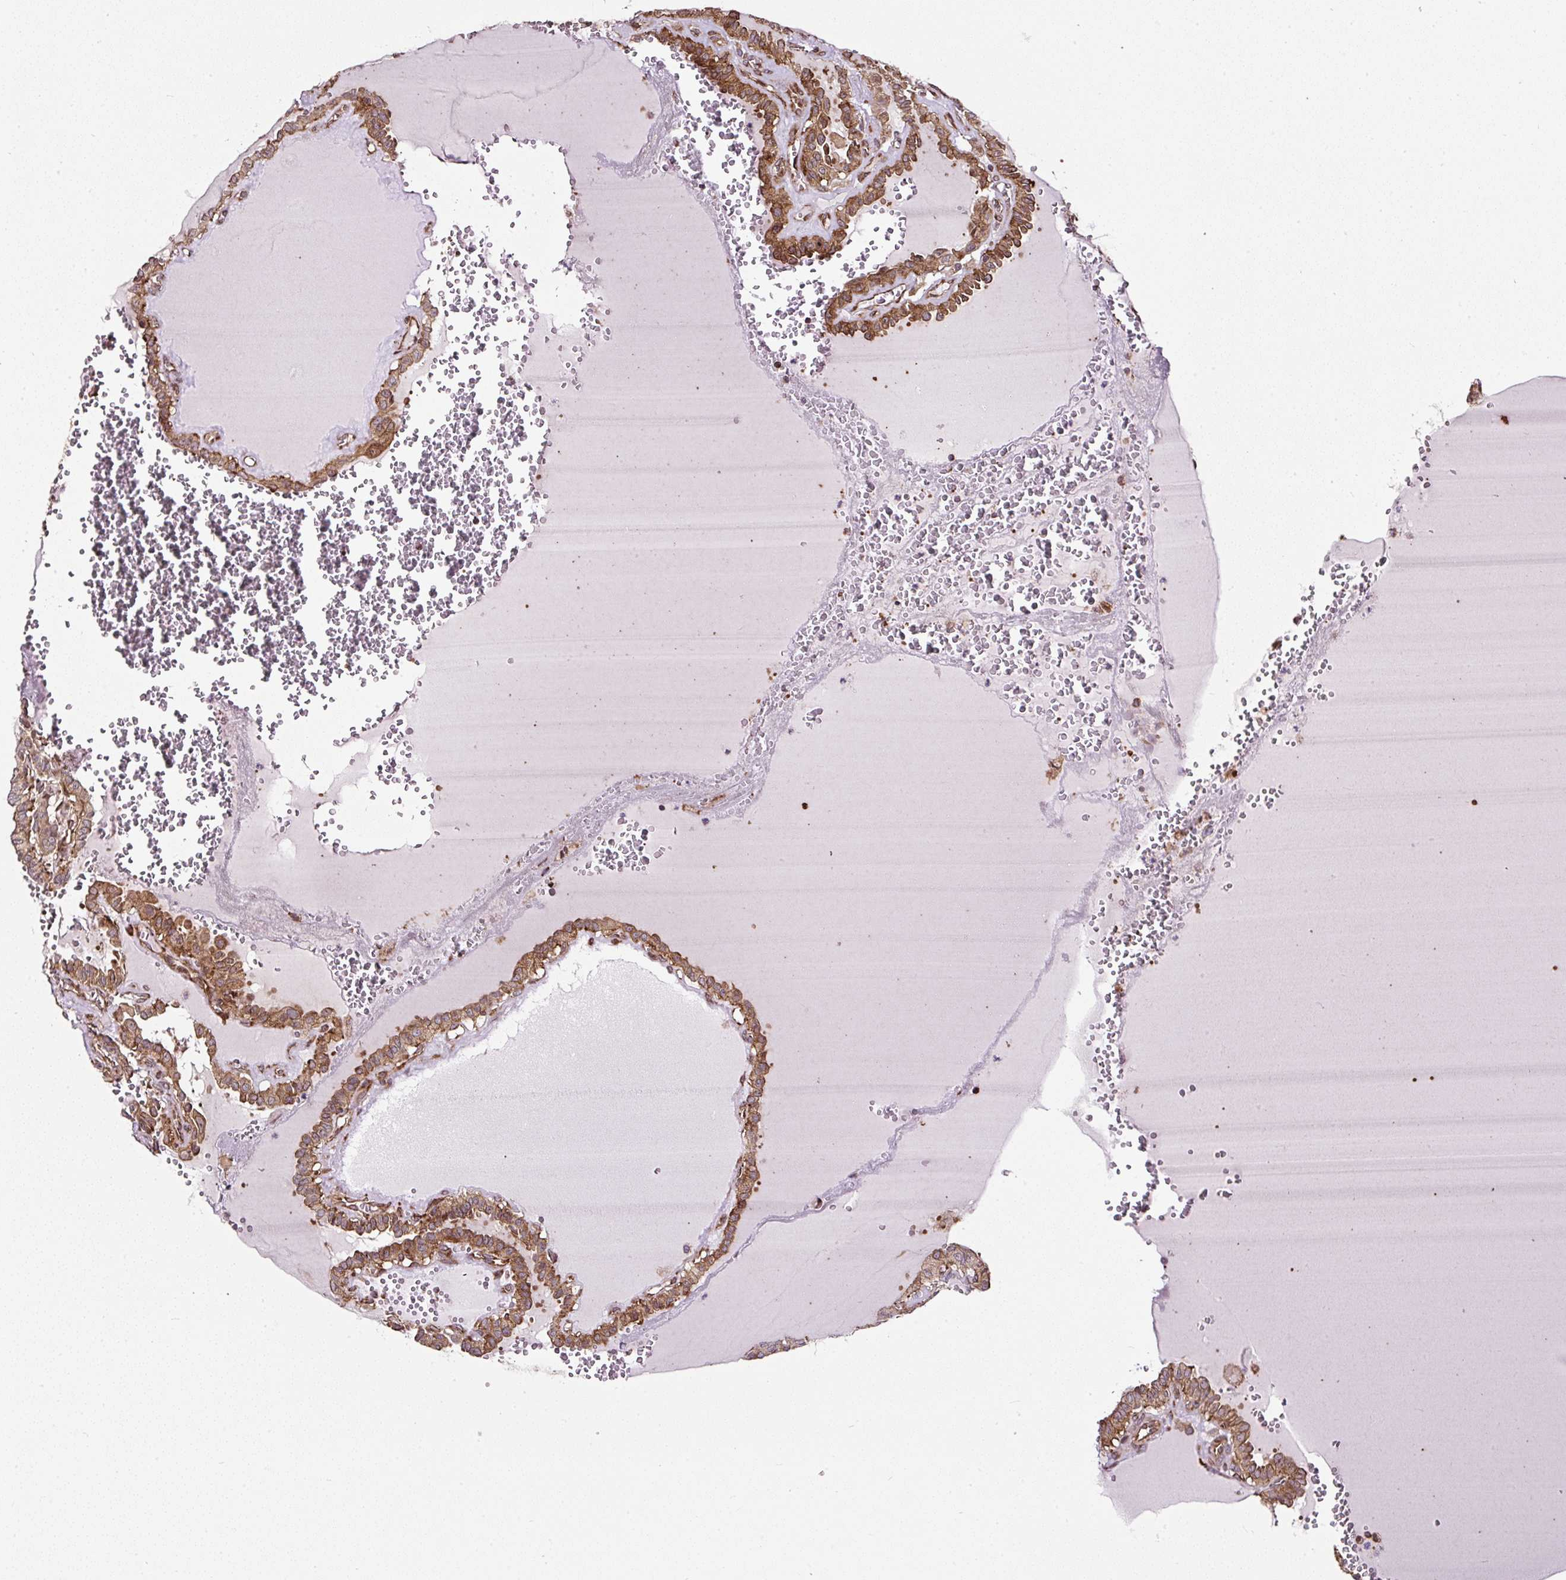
{"staining": {"intensity": "moderate", "quantity": ">75%", "location": "cytoplasmic/membranous"}, "tissue": "thyroid cancer", "cell_type": "Tumor cells", "image_type": "cancer", "snomed": [{"axis": "morphology", "description": "Papillary adenocarcinoma, NOS"}, {"axis": "topography", "description": "Thyroid gland"}], "caption": "Thyroid papillary adenocarcinoma stained for a protein (brown) displays moderate cytoplasmic/membranous positive staining in approximately >75% of tumor cells.", "gene": "KDM4E", "patient": {"sex": "female", "age": 21}}